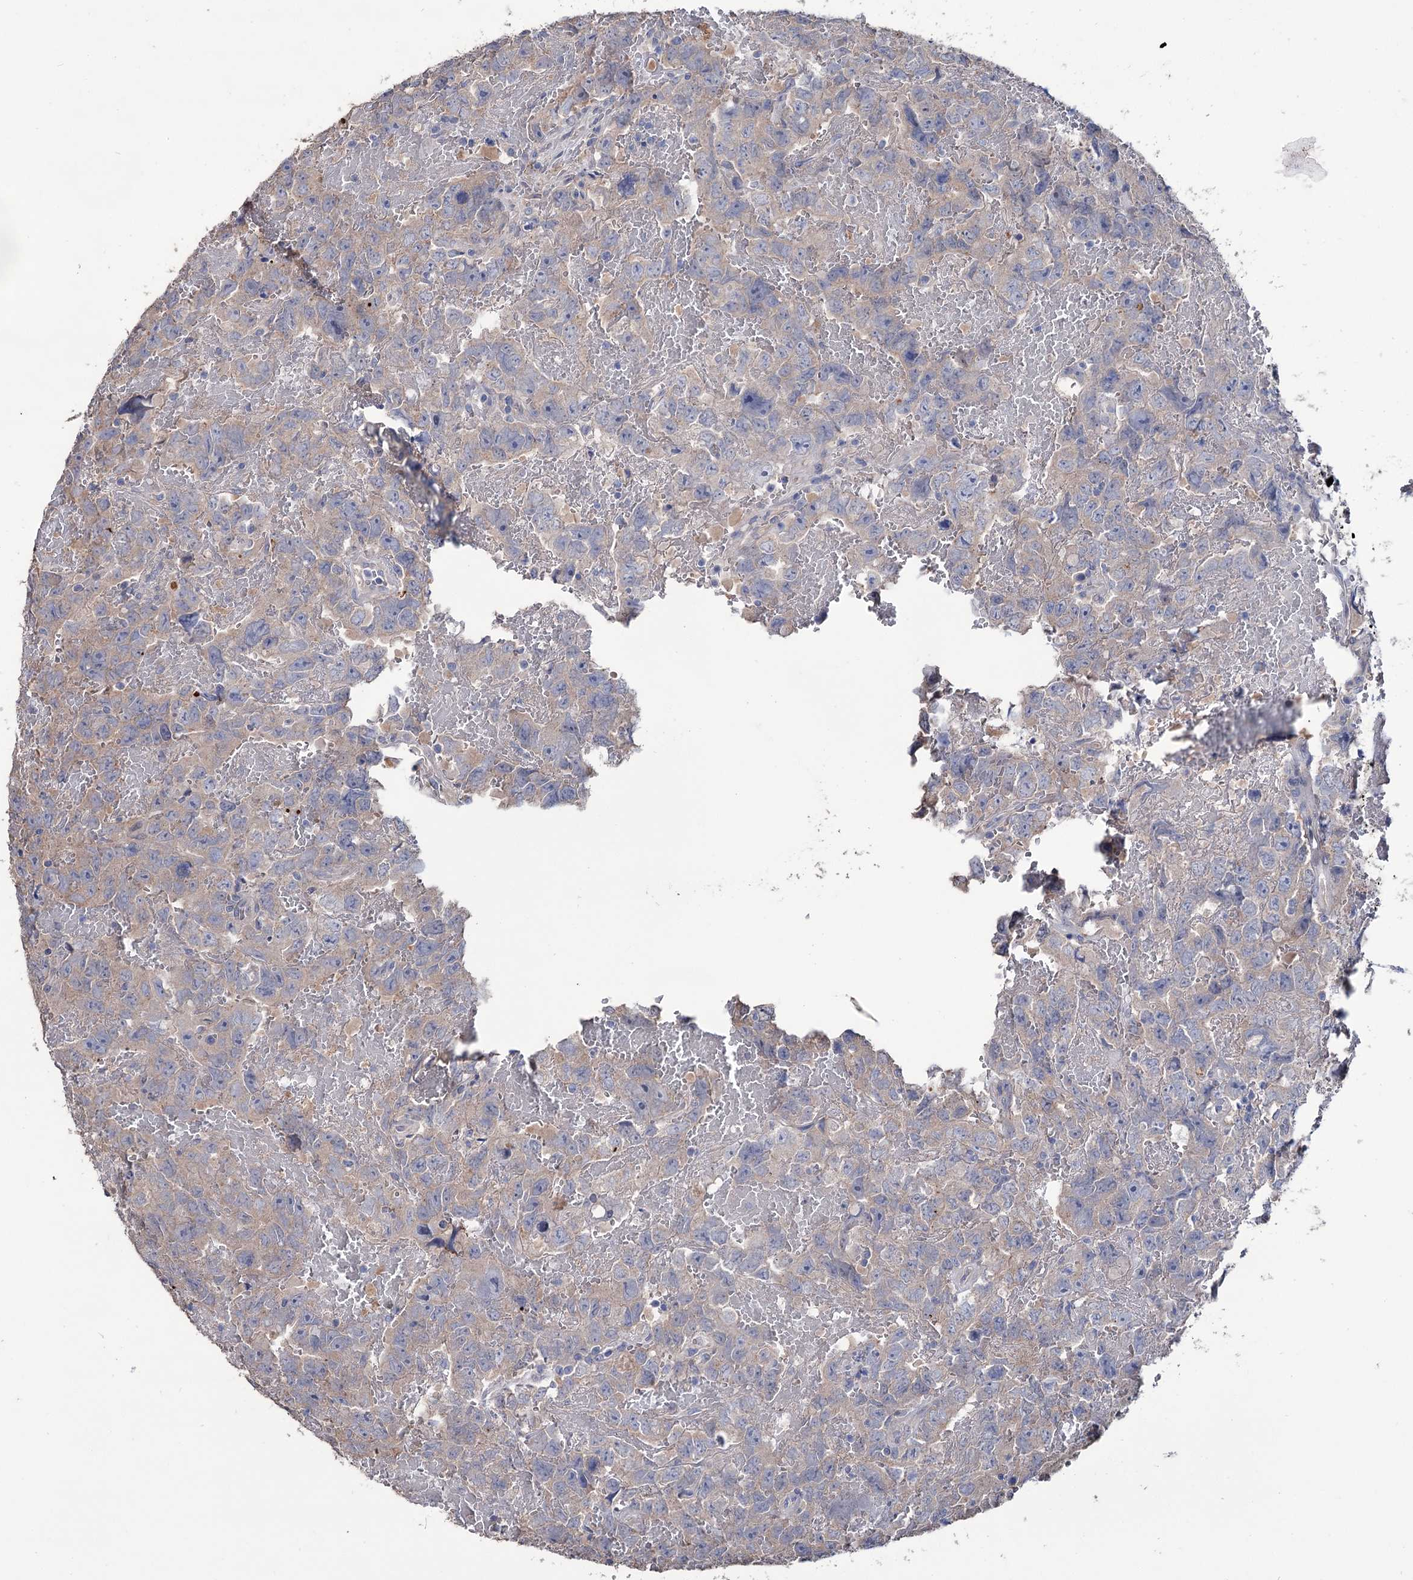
{"staining": {"intensity": "negative", "quantity": "none", "location": "none"}, "tissue": "testis cancer", "cell_type": "Tumor cells", "image_type": "cancer", "snomed": [{"axis": "morphology", "description": "Carcinoma, Embryonal, NOS"}, {"axis": "topography", "description": "Testis"}], "caption": "A photomicrograph of testis cancer (embryonal carcinoma) stained for a protein demonstrates no brown staining in tumor cells. (Immunohistochemistry (ihc), brightfield microscopy, high magnification).", "gene": "EPB41L5", "patient": {"sex": "male", "age": 45}}